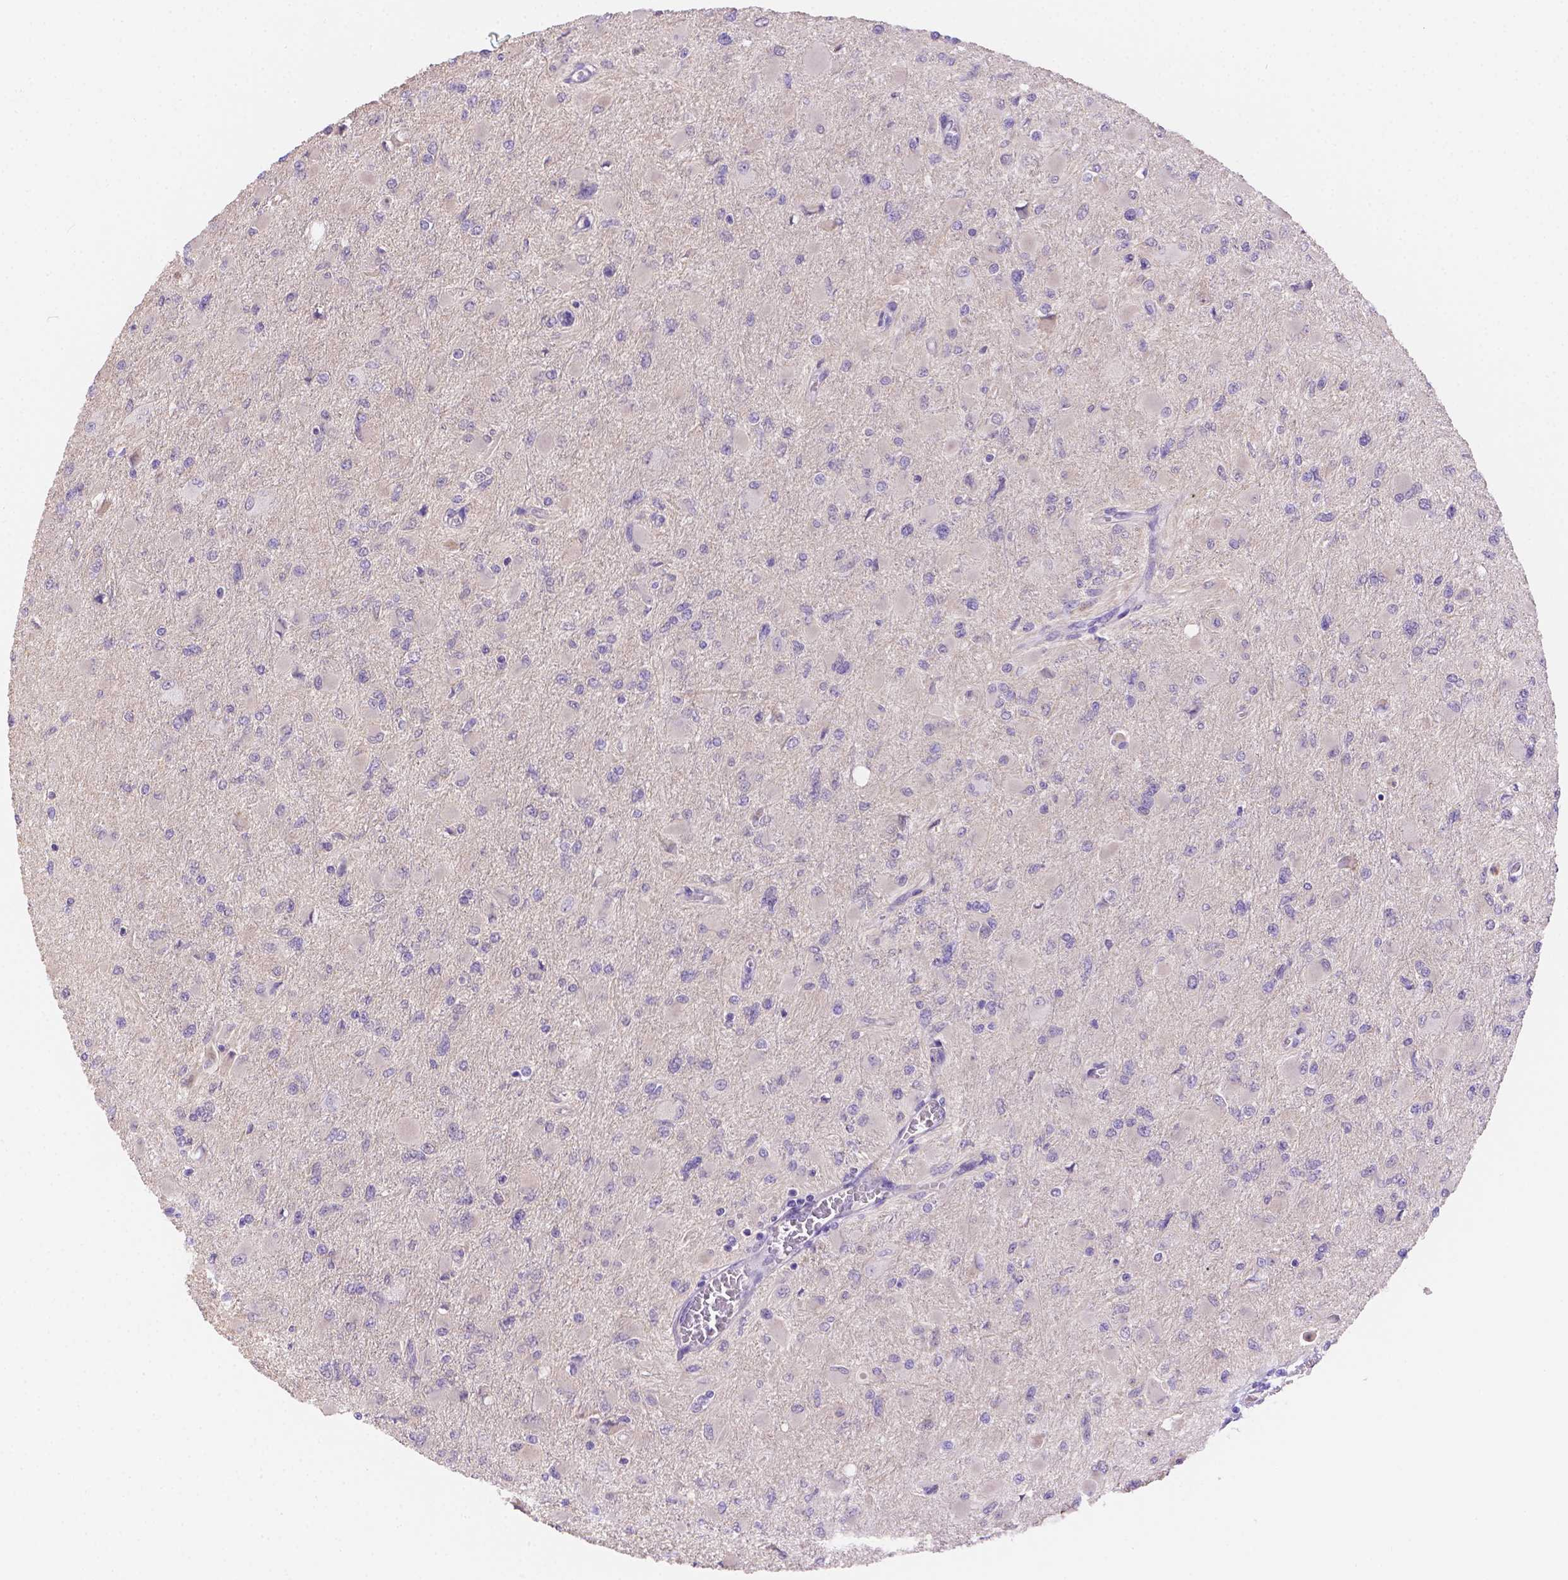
{"staining": {"intensity": "negative", "quantity": "none", "location": "none"}, "tissue": "glioma", "cell_type": "Tumor cells", "image_type": "cancer", "snomed": [{"axis": "morphology", "description": "Glioma, malignant, High grade"}, {"axis": "topography", "description": "Cerebral cortex"}], "caption": "This is a micrograph of immunohistochemistry (IHC) staining of malignant glioma (high-grade), which shows no positivity in tumor cells.", "gene": "NXPE2", "patient": {"sex": "female", "age": 36}}